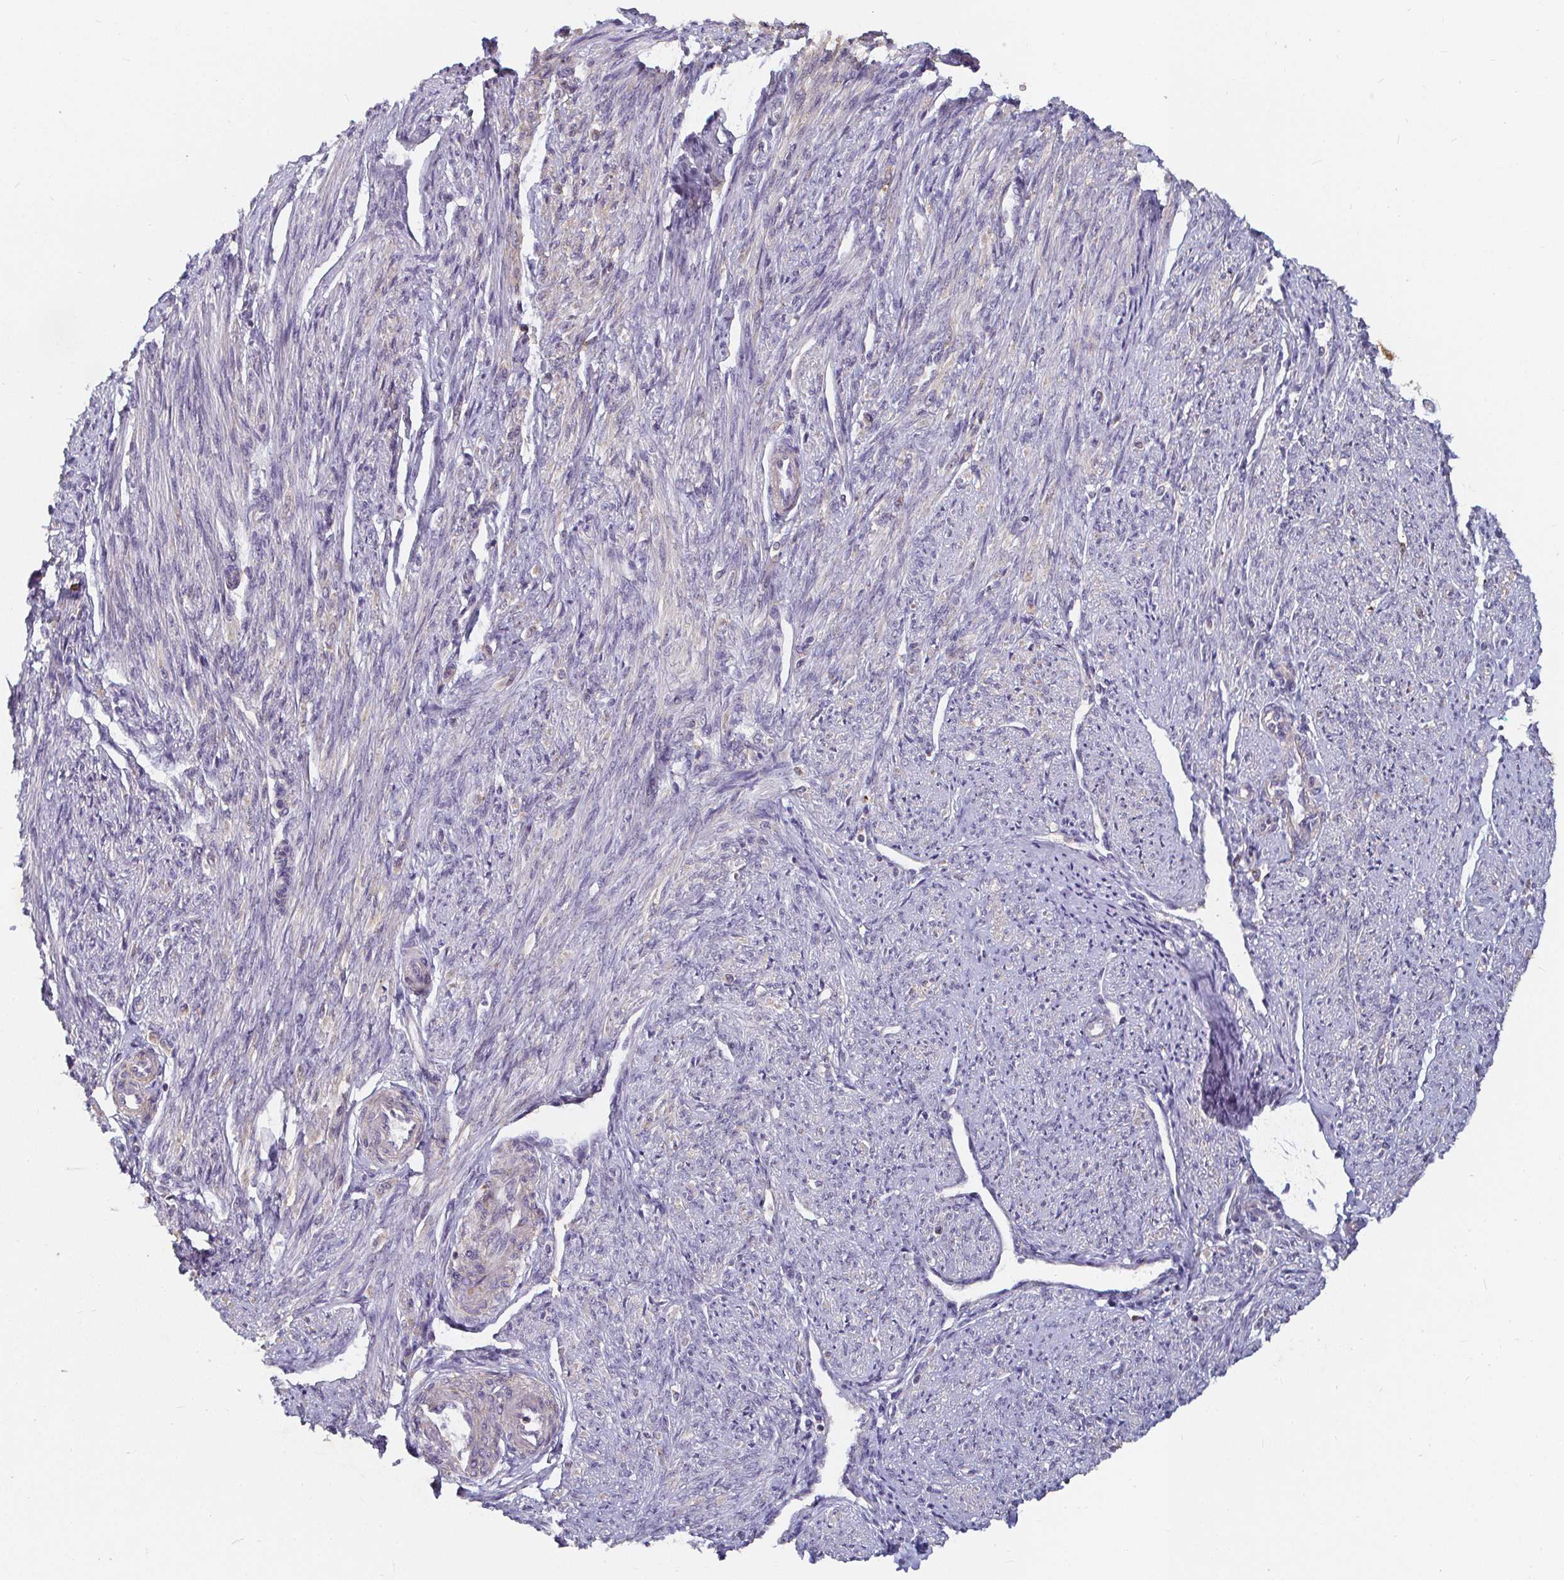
{"staining": {"intensity": "negative", "quantity": "none", "location": "none"}, "tissue": "smooth muscle", "cell_type": "Smooth muscle cells", "image_type": "normal", "snomed": [{"axis": "morphology", "description": "Normal tissue, NOS"}, {"axis": "topography", "description": "Smooth muscle"}], "caption": "High magnification brightfield microscopy of unremarkable smooth muscle stained with DAB (3,3'-diaminobenzidine) (brown) and counterstained with hematoxylin (blue): smooth muscle cells show no significant expression. (DAB (3,3'-diaminobenzidine) immunohistochemistry with hematoxylin counter stain).", "gene": "CDH18", "patient": {"sex": "female", "age": 65}}